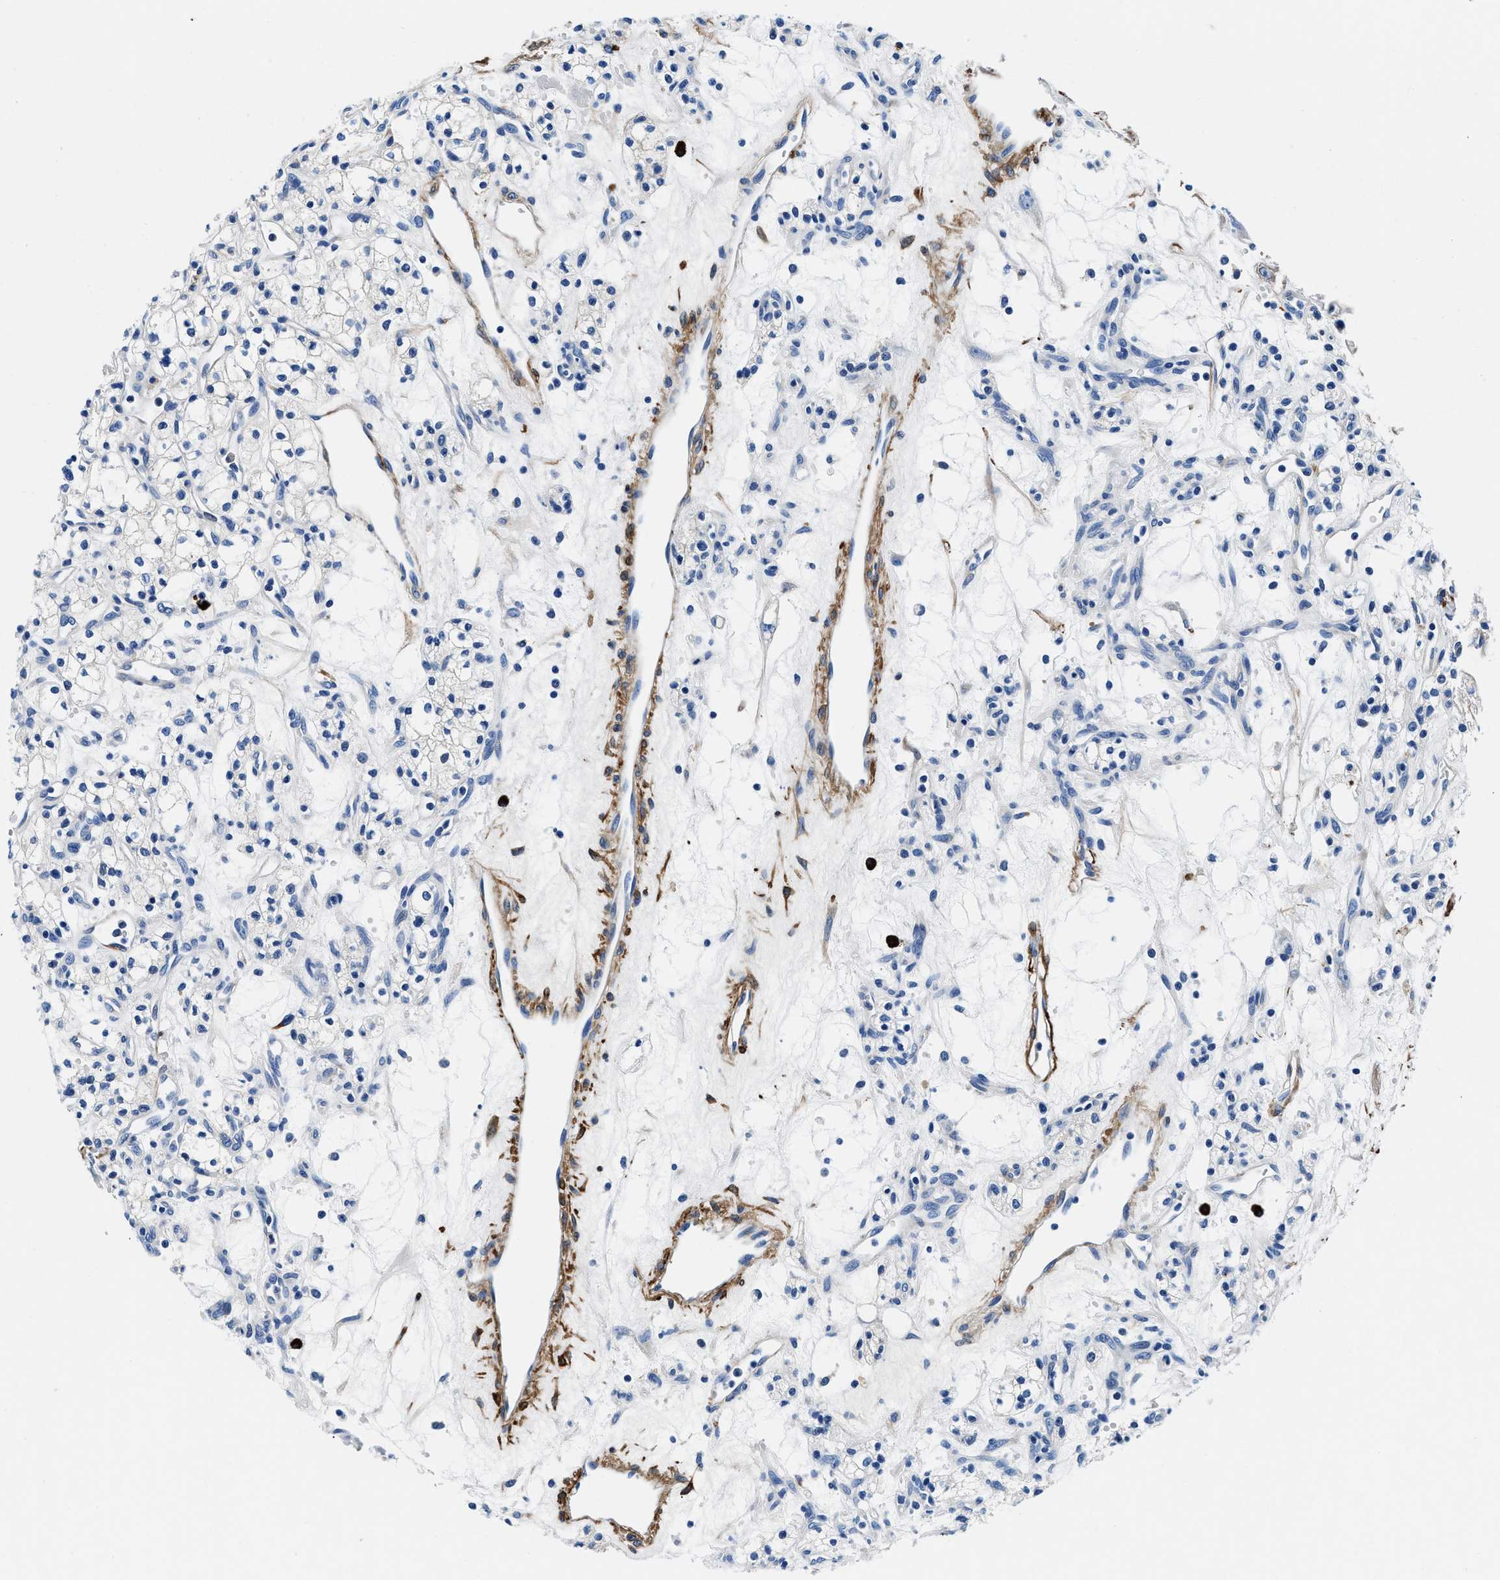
{"staining": {"intensity": "negative", "quantity": "none", "location": "none"}, "tissue": "renal cancer", "cell_type": "Tumor cells", "image_type": "cancer", "snomed": [{"axis": "morphology", "description": "Adenocarcinoma, NOS"}, {"axis": "topography", "description": "Kidney"}], "caption": "High magnification brightfield microscopy of renal cancer (adenocarcinoma) stained with DAB (3,3'-diaminobenzidine) (brown) and counterstained with hematoxylin (blue): tumor cells show no significant positivity.", "gene": "TEX261", "patient": {"sex": "male", "age": 59}}